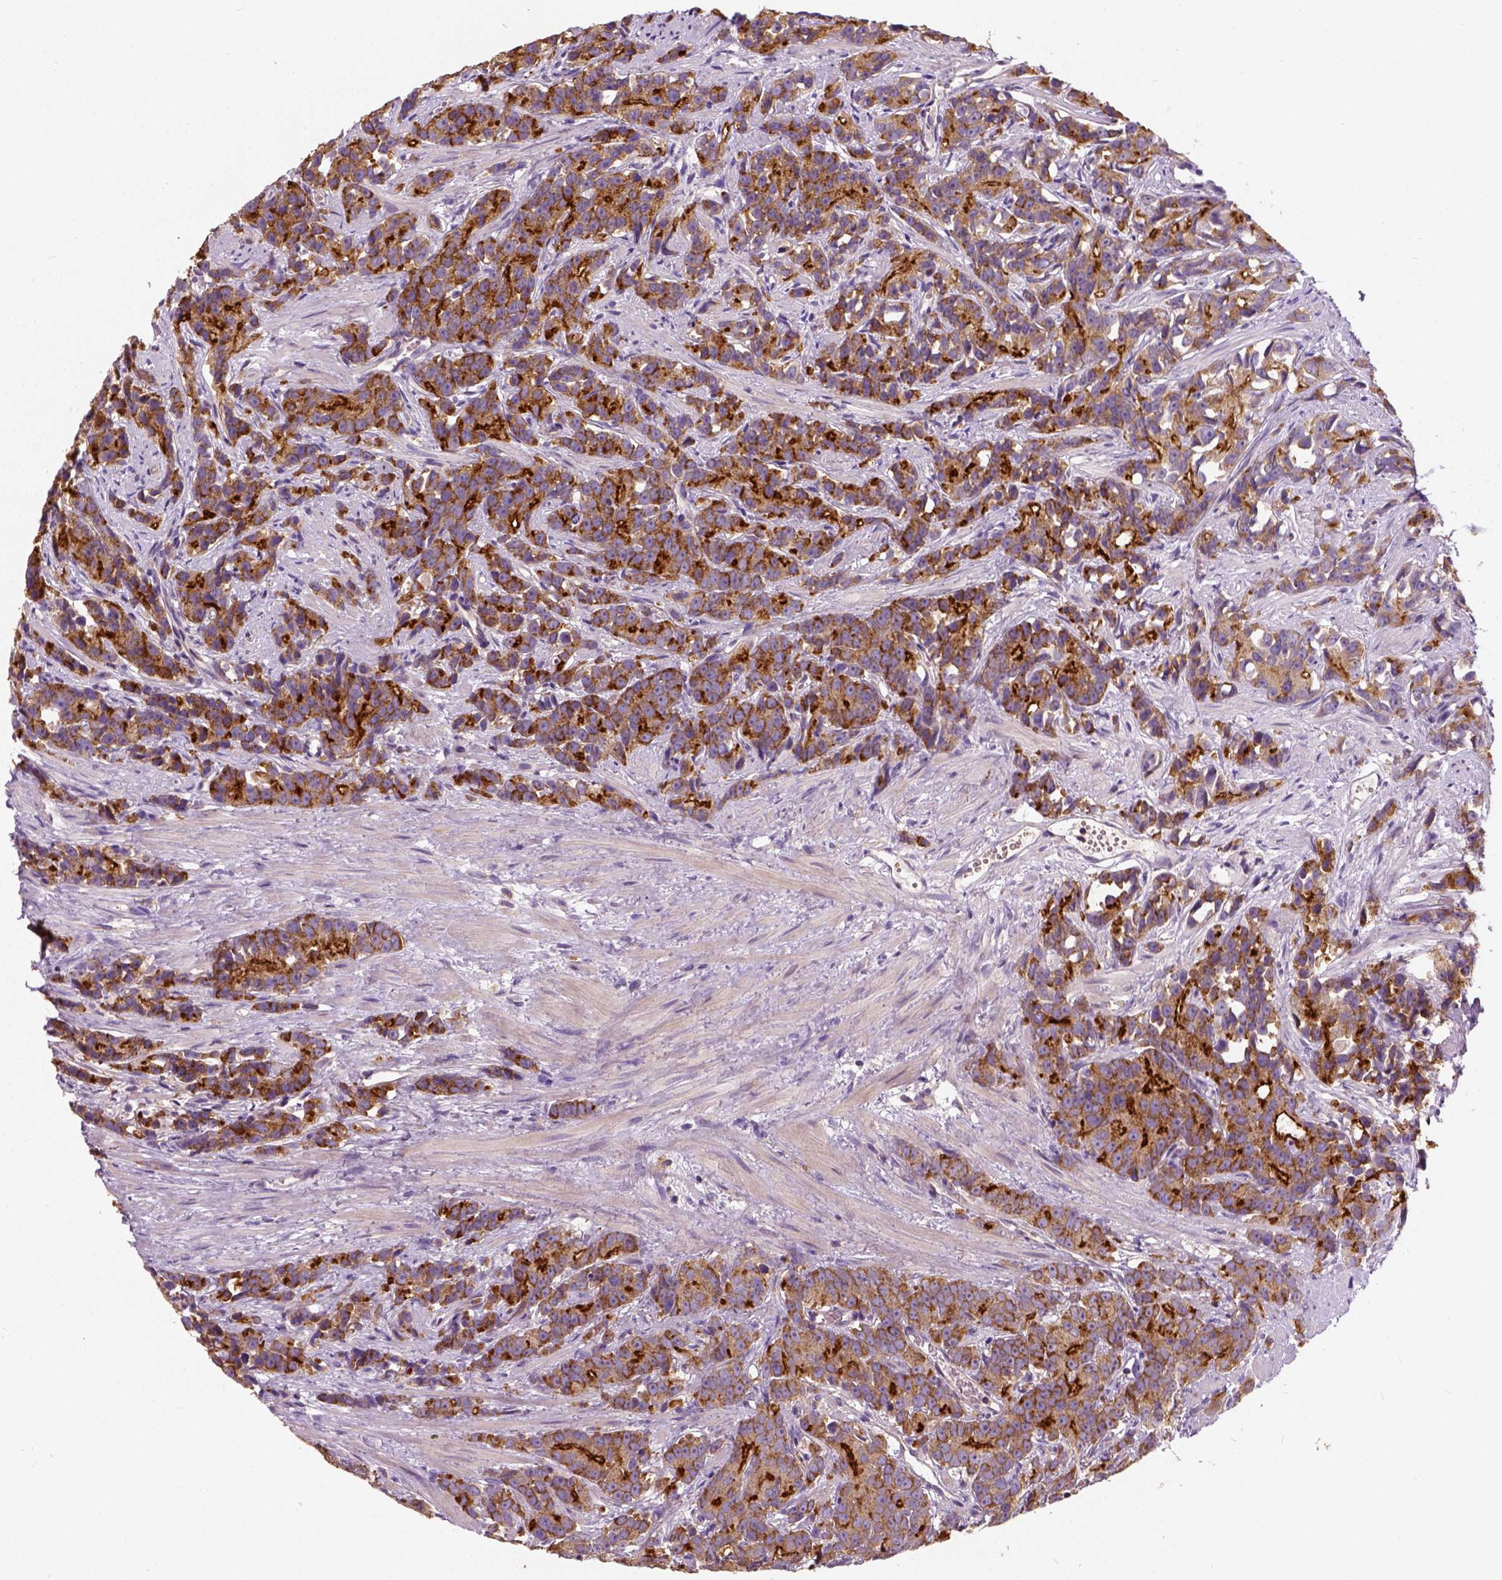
{"staining": {"intensity": "strong", "quantity": "<25%", "location": "cytoplasmic/membranous"}, "tissue": "prostate cancer", "cell_type": "Tumor cells", "image_type": "cancer", "snomed": [{"axis": "morphology", "description": "Adenocarcinoma, High grade"}, {"axis": "topography", "description": "Prostate"}], "caption": "Prostate cancer stained for a protein (brown) exhibits strong cytoplasmic/membranous positive expression in approximately <25% of tumor cells.", "gene": "CRACR2A", "patient": {"sex": "male", "age": 90}}